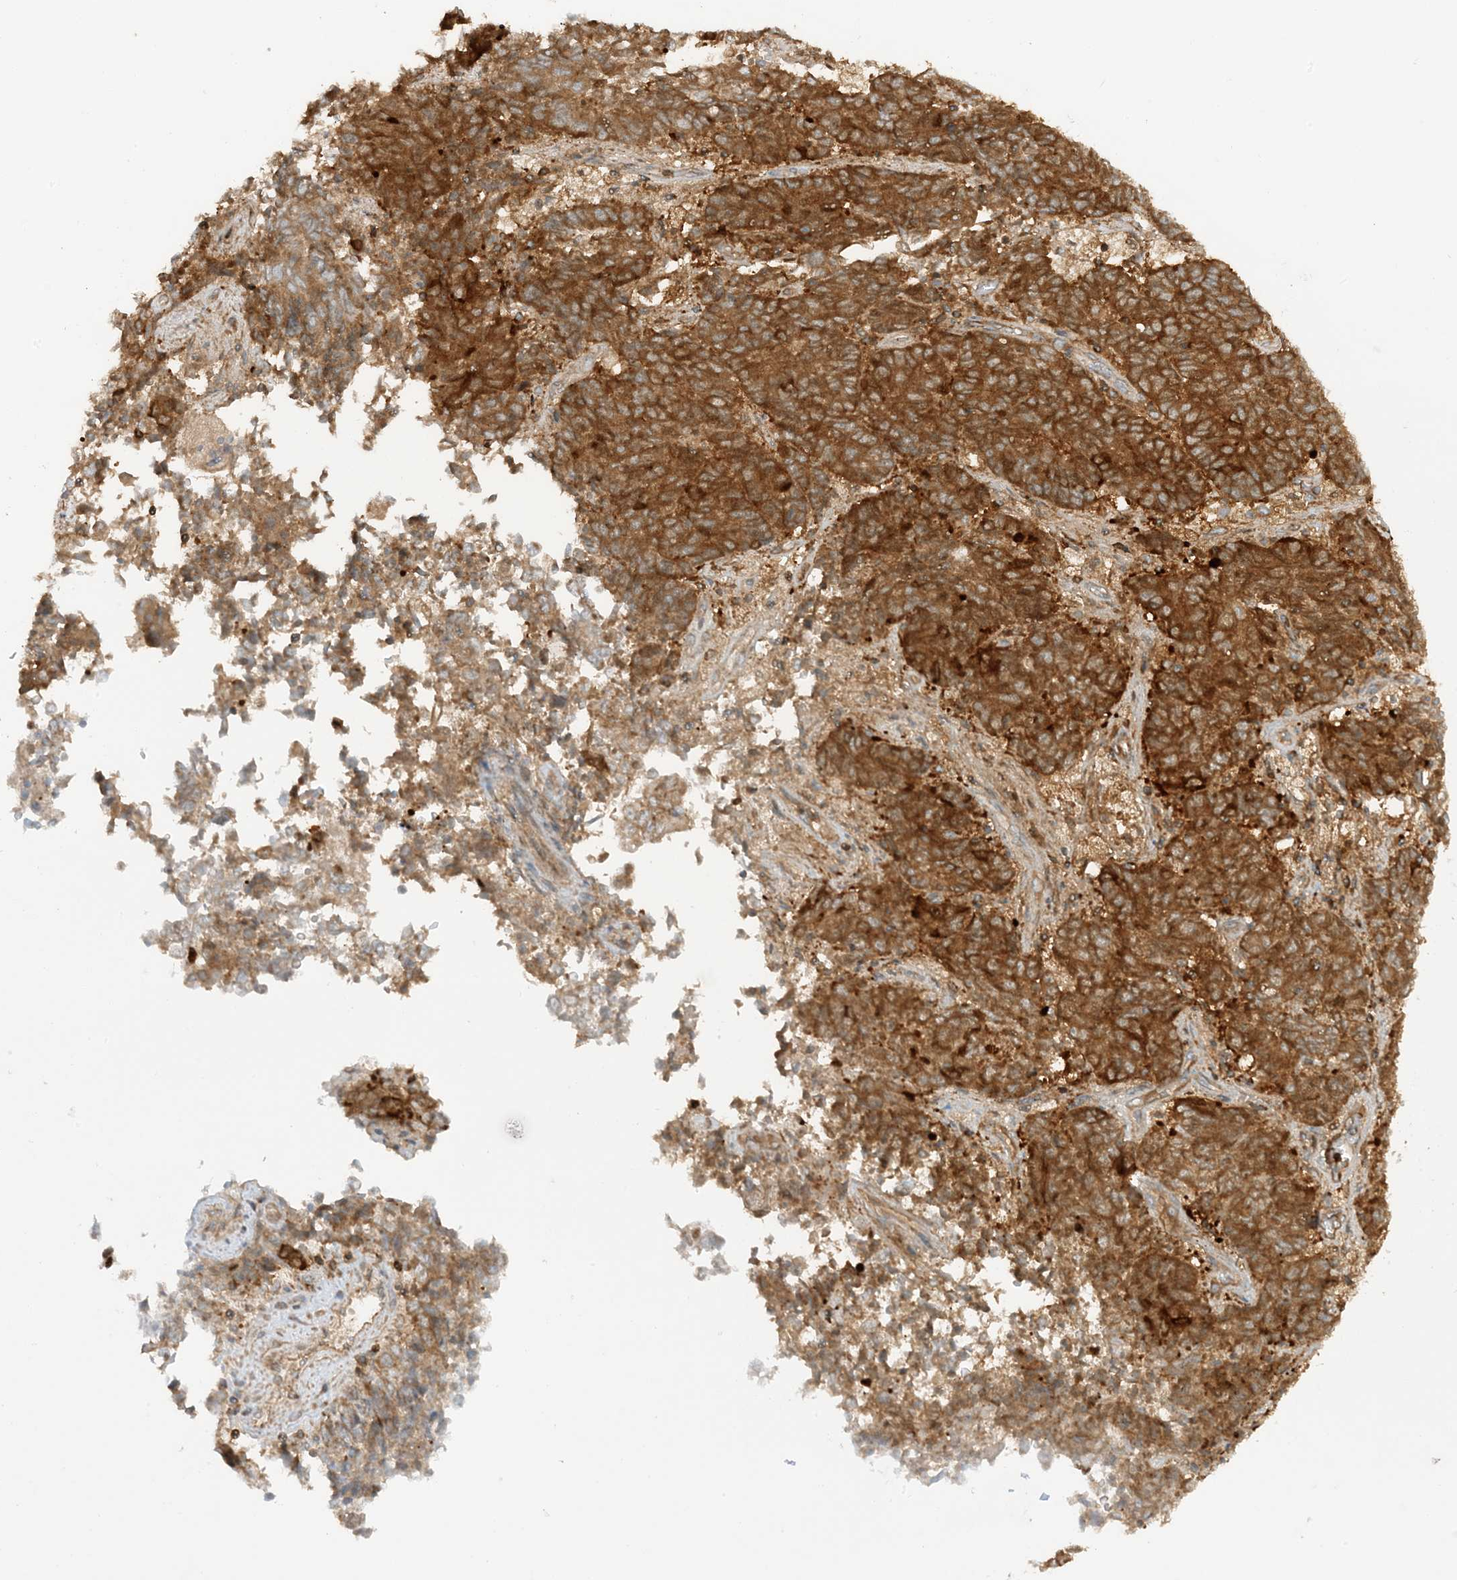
{"staining": {"intensity": "strong", "quantity": ">75%", "location": "cytoplasmic/membranous"}, "tissue": "endometrial cancer", "cell_type": "Tumor cells", "image_type": "cancer", "snomed": [{"axis": "morphology", "description": "Adenocarcinoma, NOS"}, {"axis": "topography", "description": "Endometrium"}], "caption": "Protein expression analysis of endometrial cancer reveals strong cytoplasmic/membranous staining in approximately >75% of tumor cells.", "gene": "SLC25A12", "patient": {"sex": "female", "age": 80}}